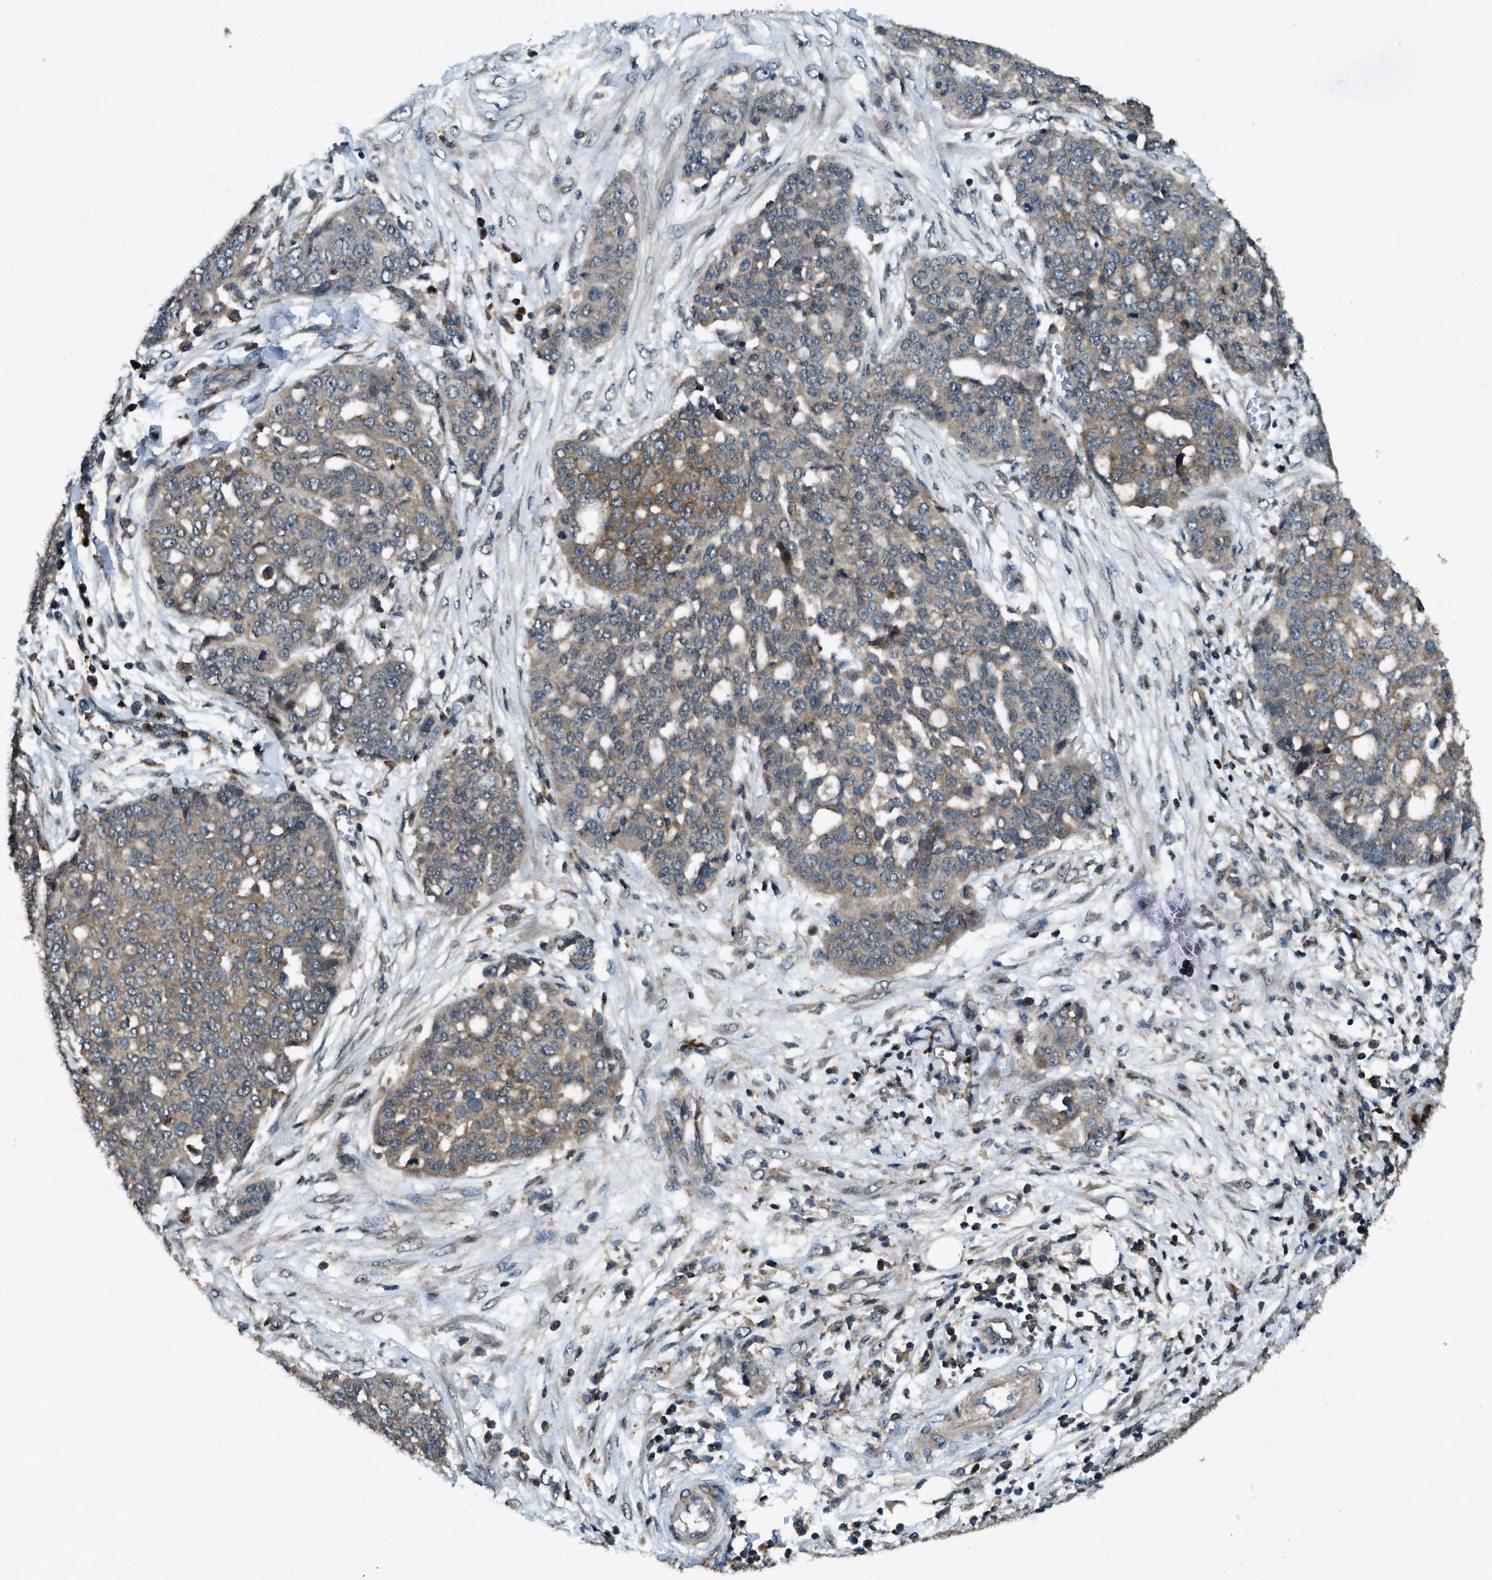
{"staining": {"intensity": "weak", "quantity": "25%-75%", "location": "cytoplasmic/membranous"}, "tissue": "ovarian cancer", "cell_type": "Tumor cells", "image_type": "cancer", "snomed": [{"axis": "morphology", "description": "Cystadenocarcinoma, serous, NOS"}, {"axis": "topography", "description": "Soft tissue"}, {"axis": "topography", "description": "Ovary"}], "caption": "Tumor cells demonstrate low levels of weak cytoplasmic/membranous positivity in about 25%-75% of cells in ovarian cancer (serous cystadenocarcinoma). Using DAB (brown) and hematoxylin (blue) stains, captured at high magnification using brightfield microscopy.", "gene": "ATP8B1", "patient": {"sex": "female", "age": 57}}